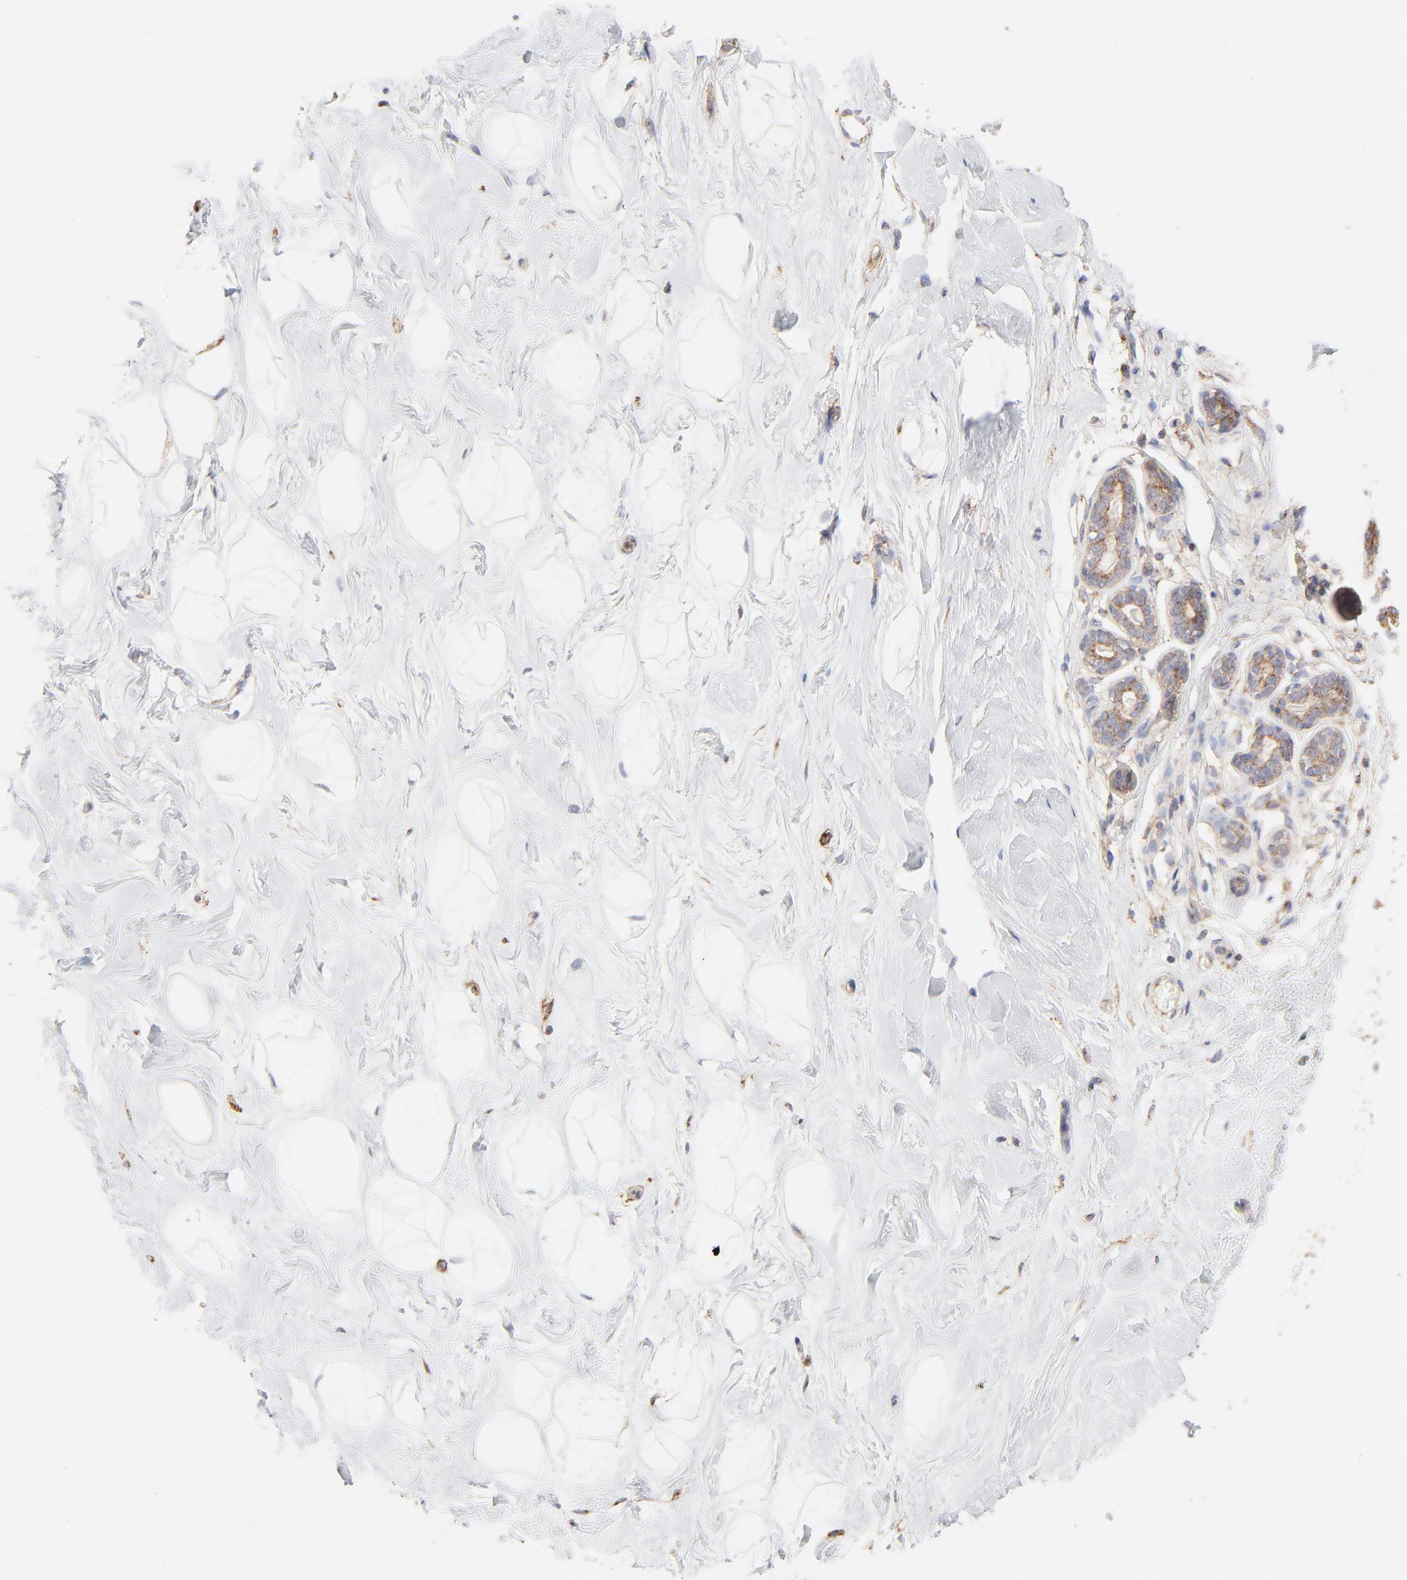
{"staining": {"intensity": "weak", "quantity": ">75%", "location": "cytoplasmic/membranous"}, "tissue": "breast", "cell_type": "Adipocytes", "image_type": "normal", "snomed": [{"axis": "morphology", "description": "Normal tissue, NOS"}, {"axis": "topography", "description": "Breast"}], "caption": "A brown stain shows weak cytoplasmic/membranous staining of a protein in adipocytes of normal human breast. (DAB (3,3'-diaminobenzidine) IHC with brightfield microscopy, high magnification).", "gene": "CLTB", "patient": {"sex": "female", "age": 23}}